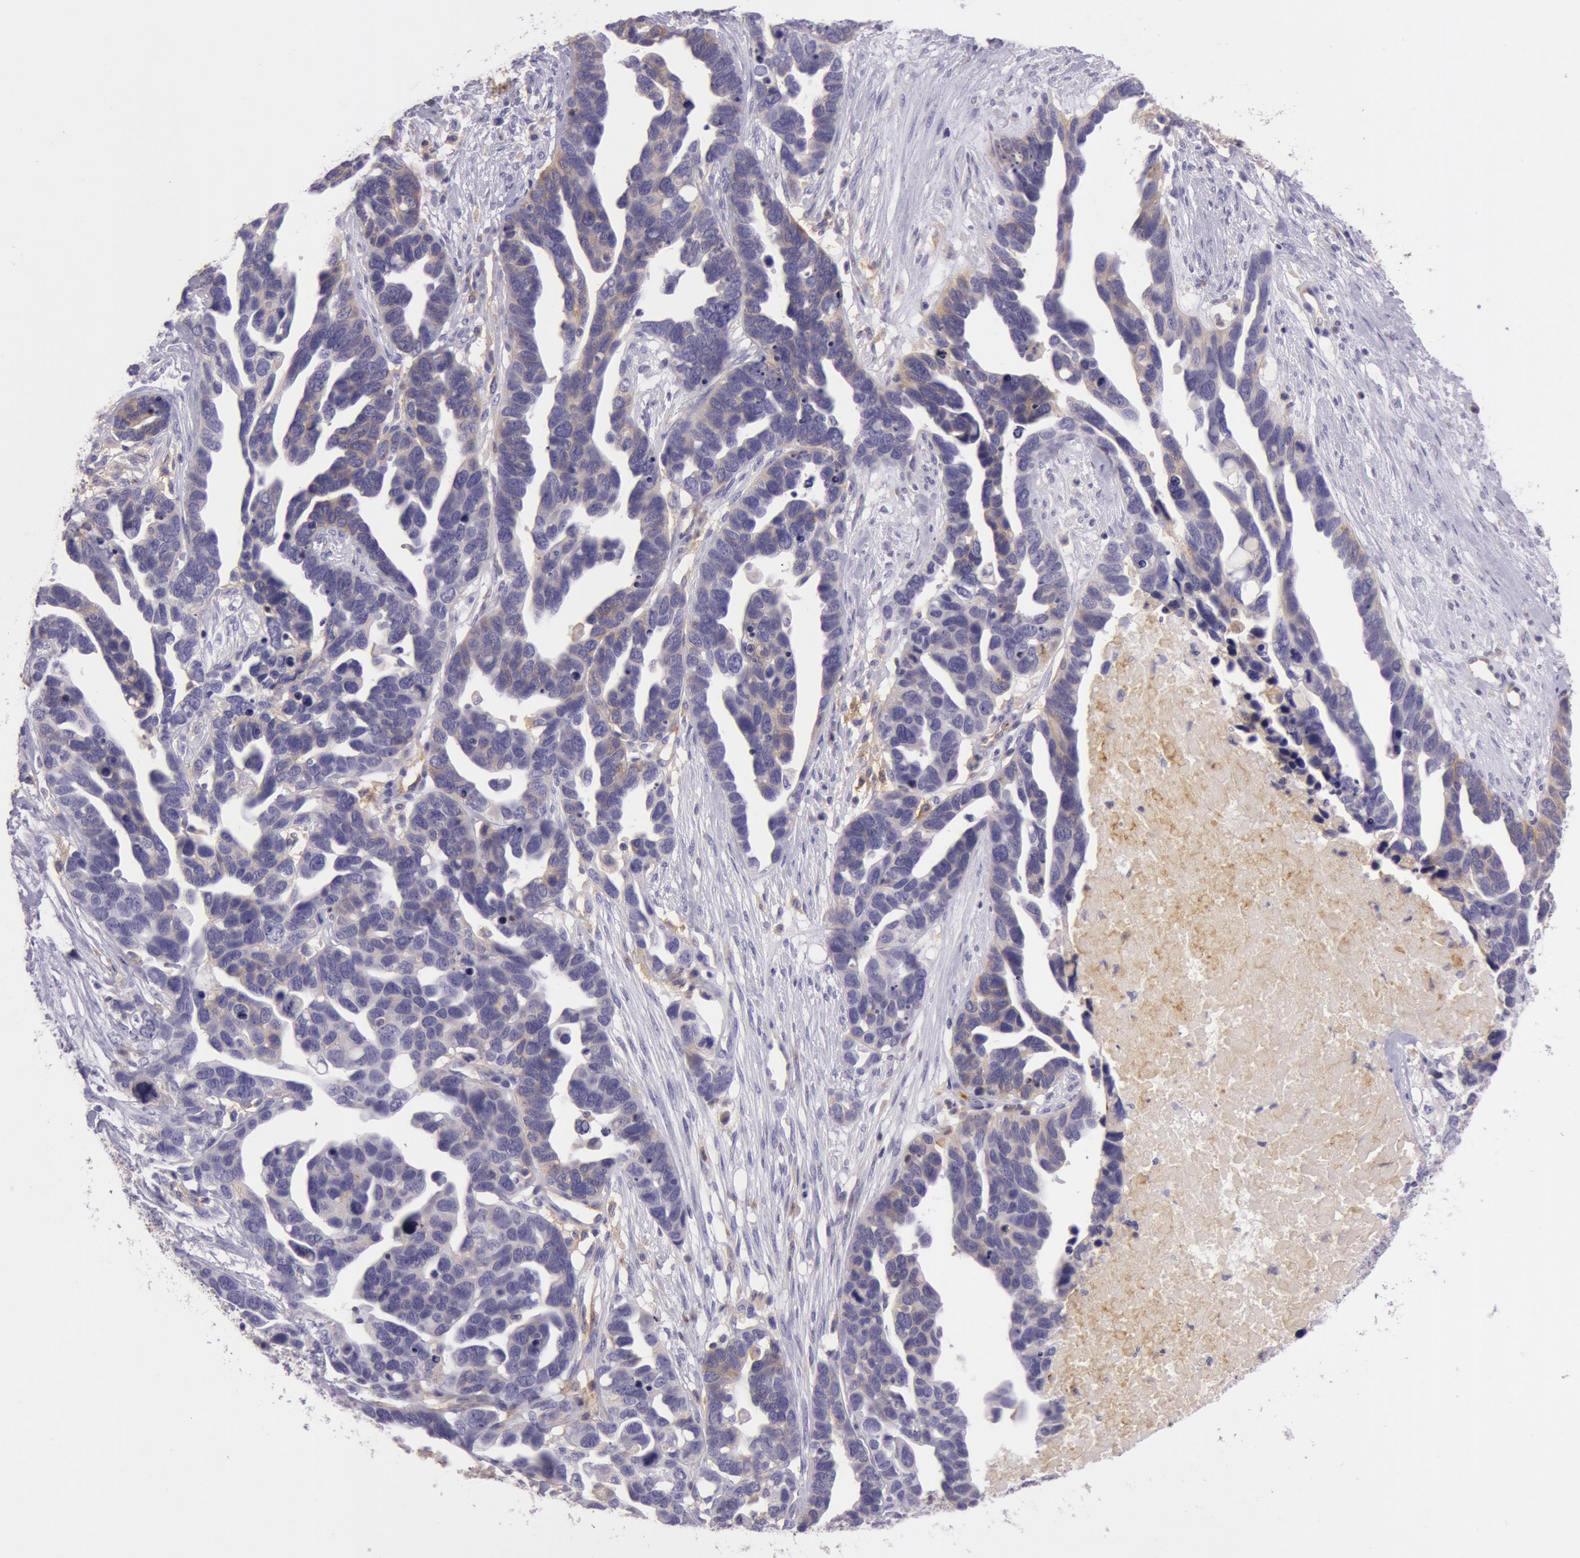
{"staining": {"intensity": "negative", "quantity": "none", "location": "none"}, "tissue": "ovarian cancer", "cell_type": "Tumor cells", "image_type": "cancer", "snomed": [{"axis": "morphology", "description": "Cystadenocarcinoma, serous, NOS"}, {"axis": "topography", "description": "Ovary"}], "caption": "This histopathology image is of ovarian cancer (serous cystadenocarcinoma) stained with immunohistochemistry (IHC) to label a protein in brown with the nuclei are counter-stained blue. There is no staining in tumor cells.", "gene": "LY75", "patient": {"sex": "female", "age": 54}}